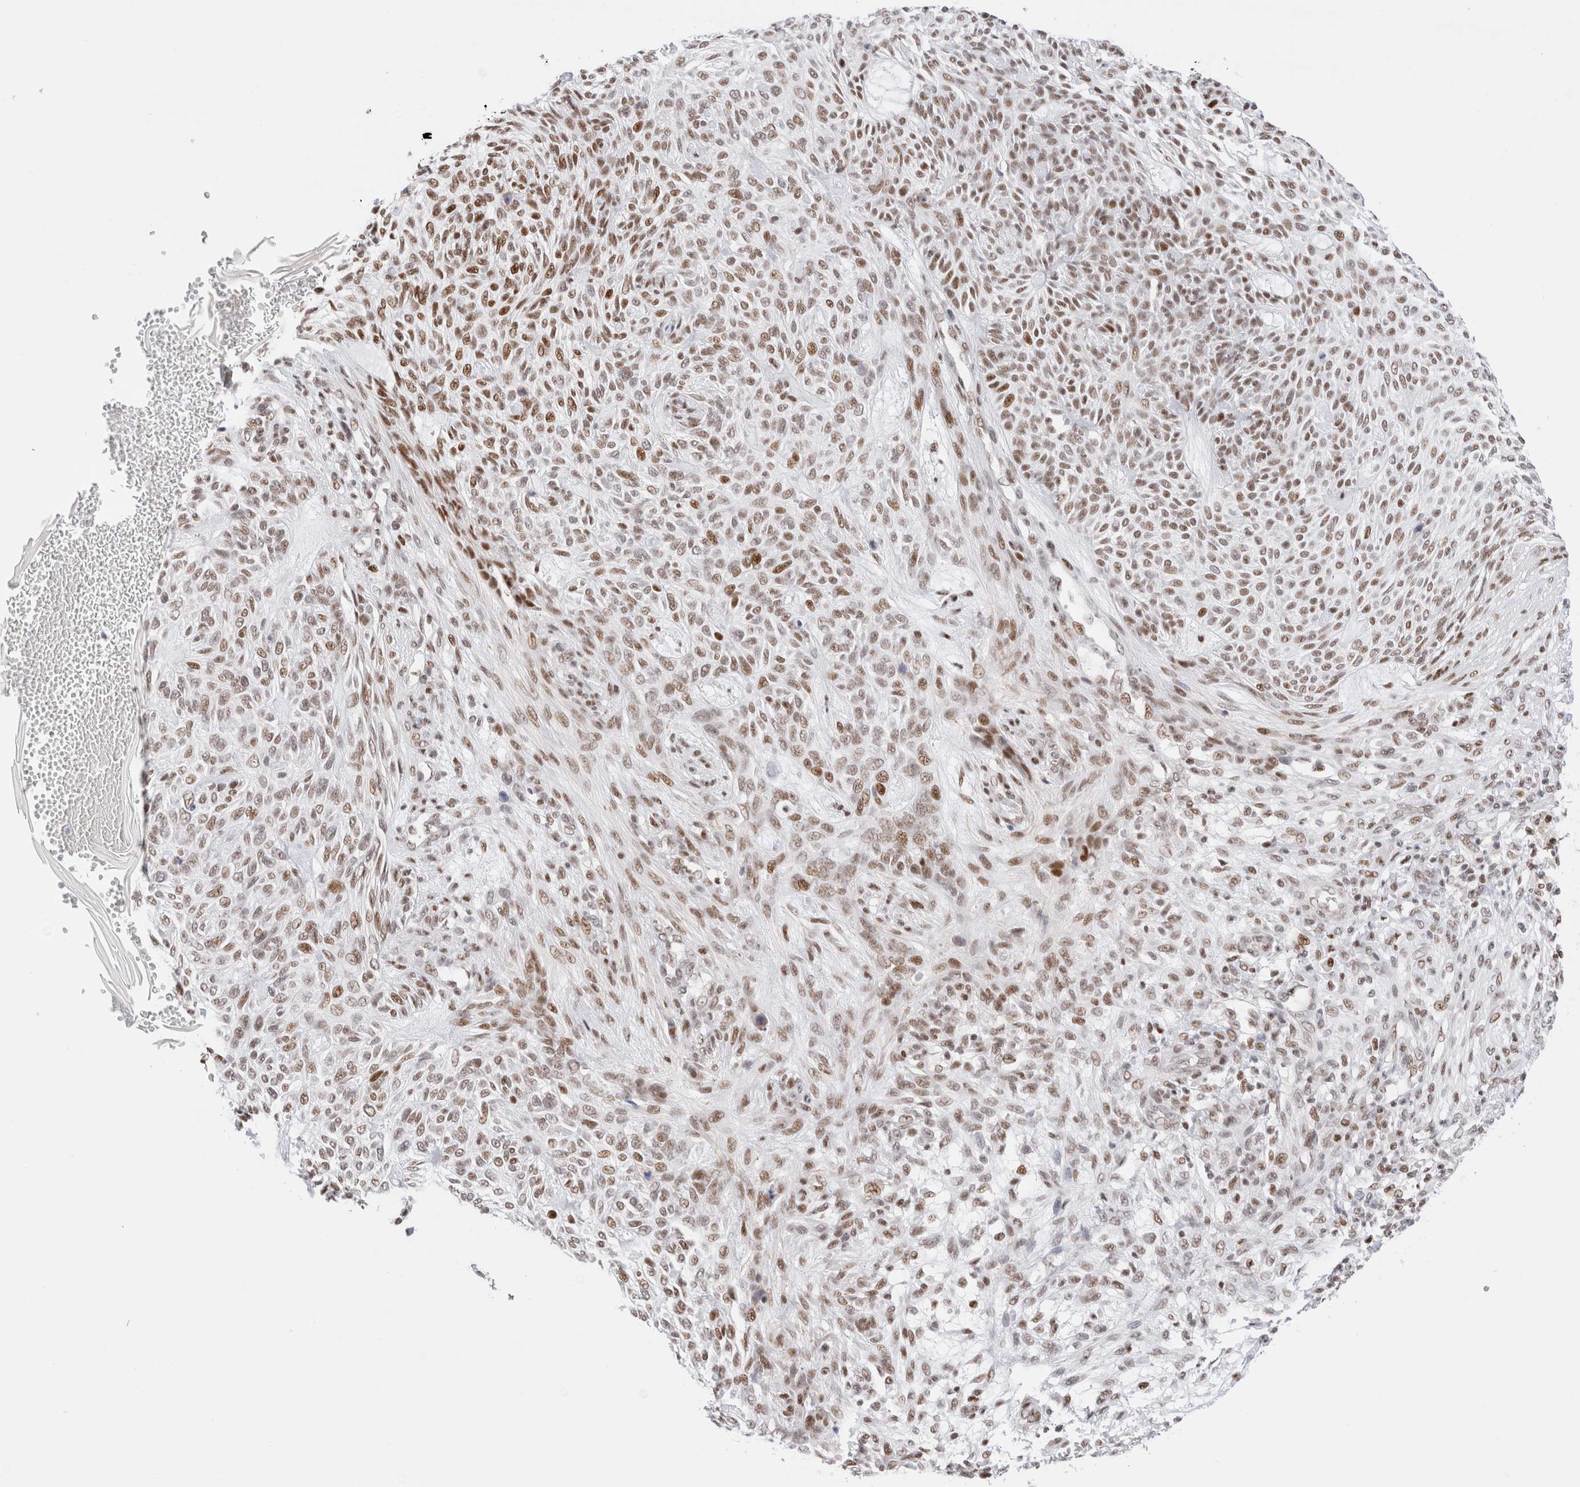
{"staining": {"intensity": "moderate", "quantity": ">75%", "location": "nuclear"}, "tissue": "skin cancer", "cell_type": "Tumor cells", "image_type": "cancer", "snomed": [{"axis": "morphology", "description": "Basal cell carcinoma"}, {"axis": "topography", "description": "Skin"}], "caption": "Skin basal cell carcinoma stained with a protein marker exhibits moderate staining in tumor cells.", "gene": "ZNF282", "patient": {"sex": "male", "age": 55}}